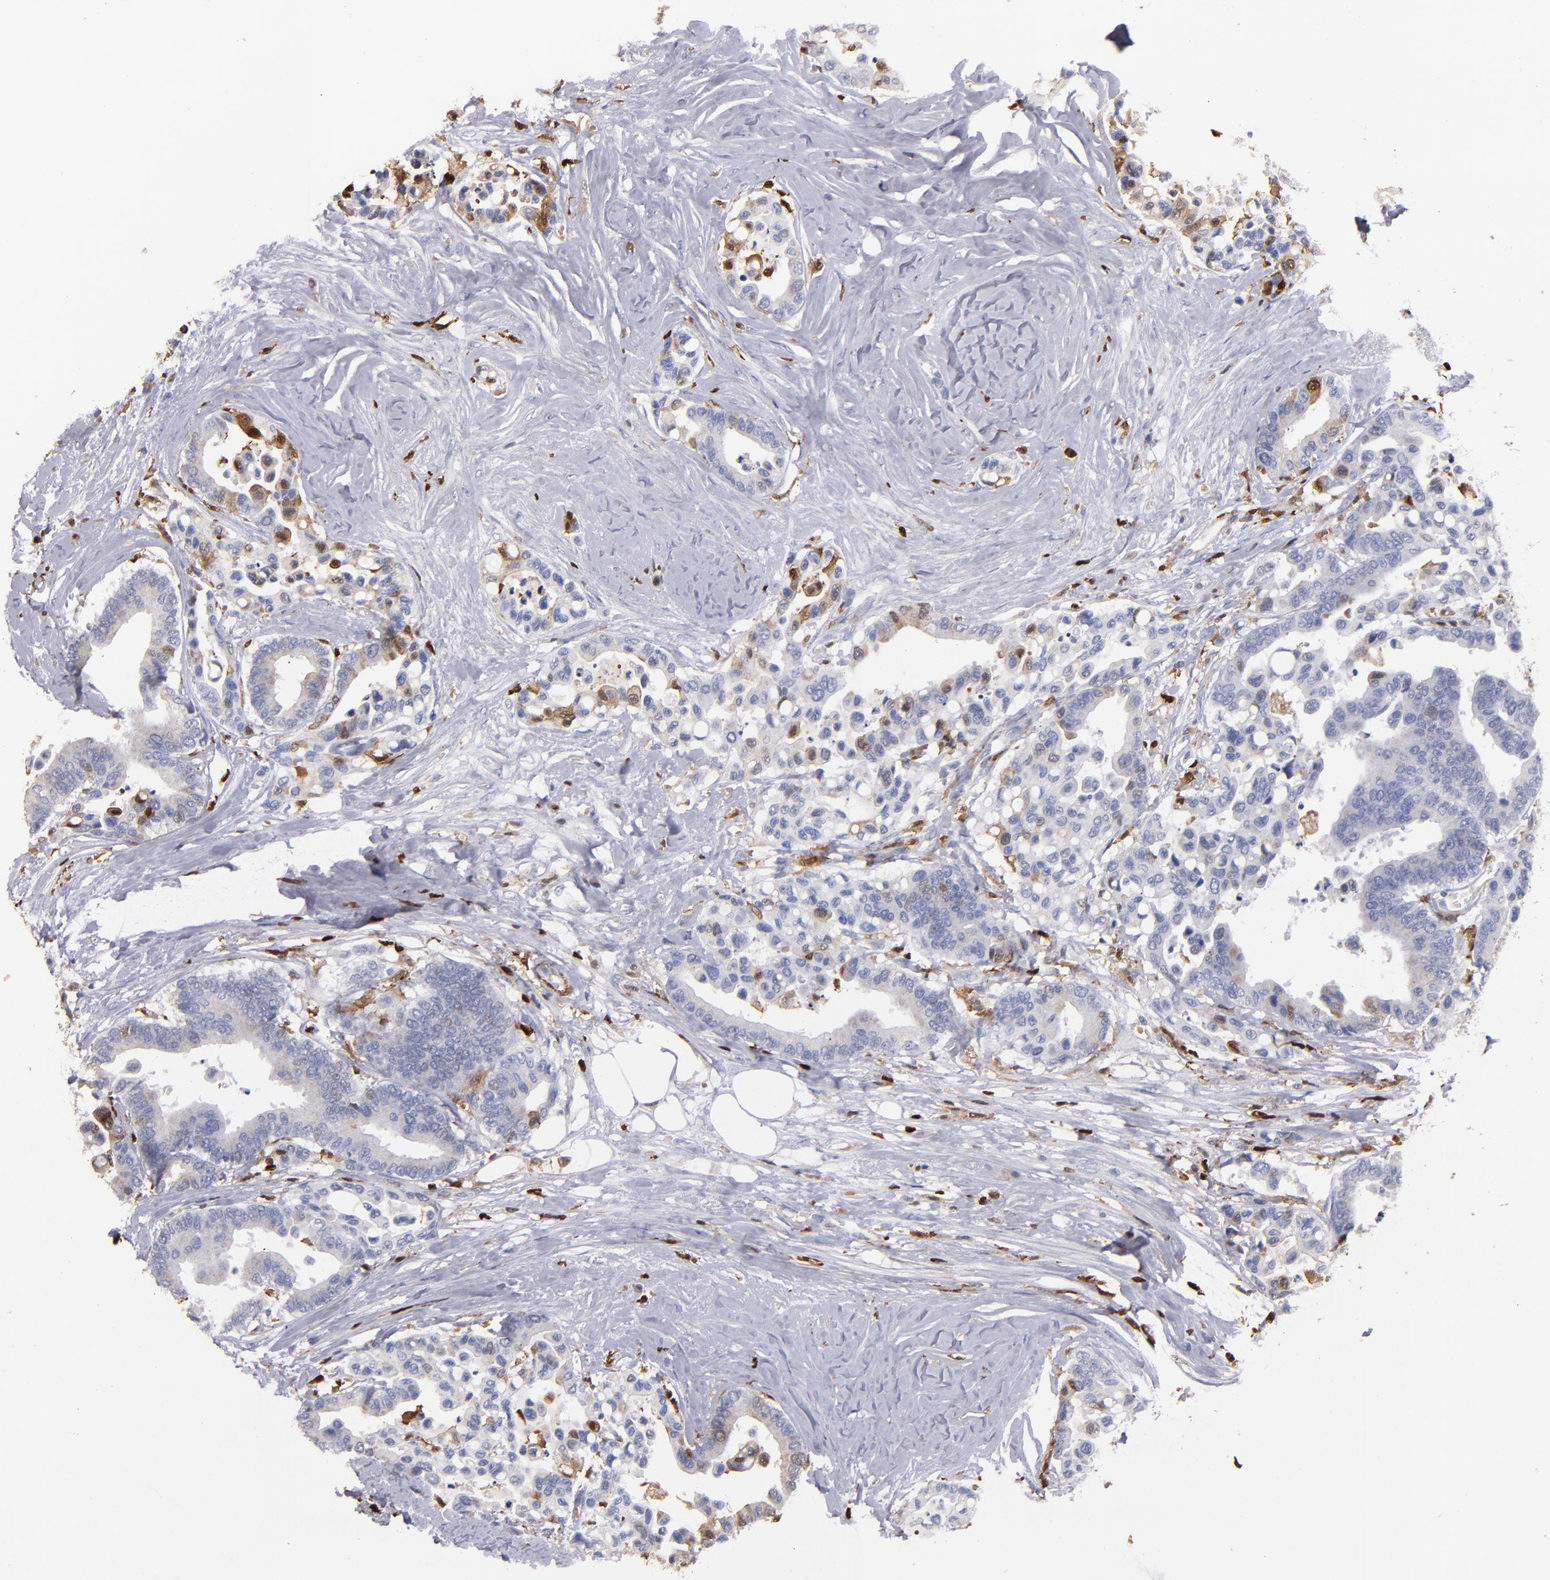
{"staining": {"intensity": "weak", "quantity": "25%-75%", "location": "cytoplasmic/membranous,nuclear"}, "tissue": "colorectal cancer", "cell_type": "Tumor cells", "image_type": "cancer", "snomed": [{"axis": "morphology", "description": "Adenocarcinoma, NOS"}, {"axis": "topography", "description": "Colon"}], "caption": "Weak cytoplasmic/membranous and nuclear expression for a protein is seen in approximately 25%-75% of tumor cells of colorectal cancer (adenocarcinoma) using IHC.", "gene": "S100A4", "patient": {"sex": "male", "age": 82}}